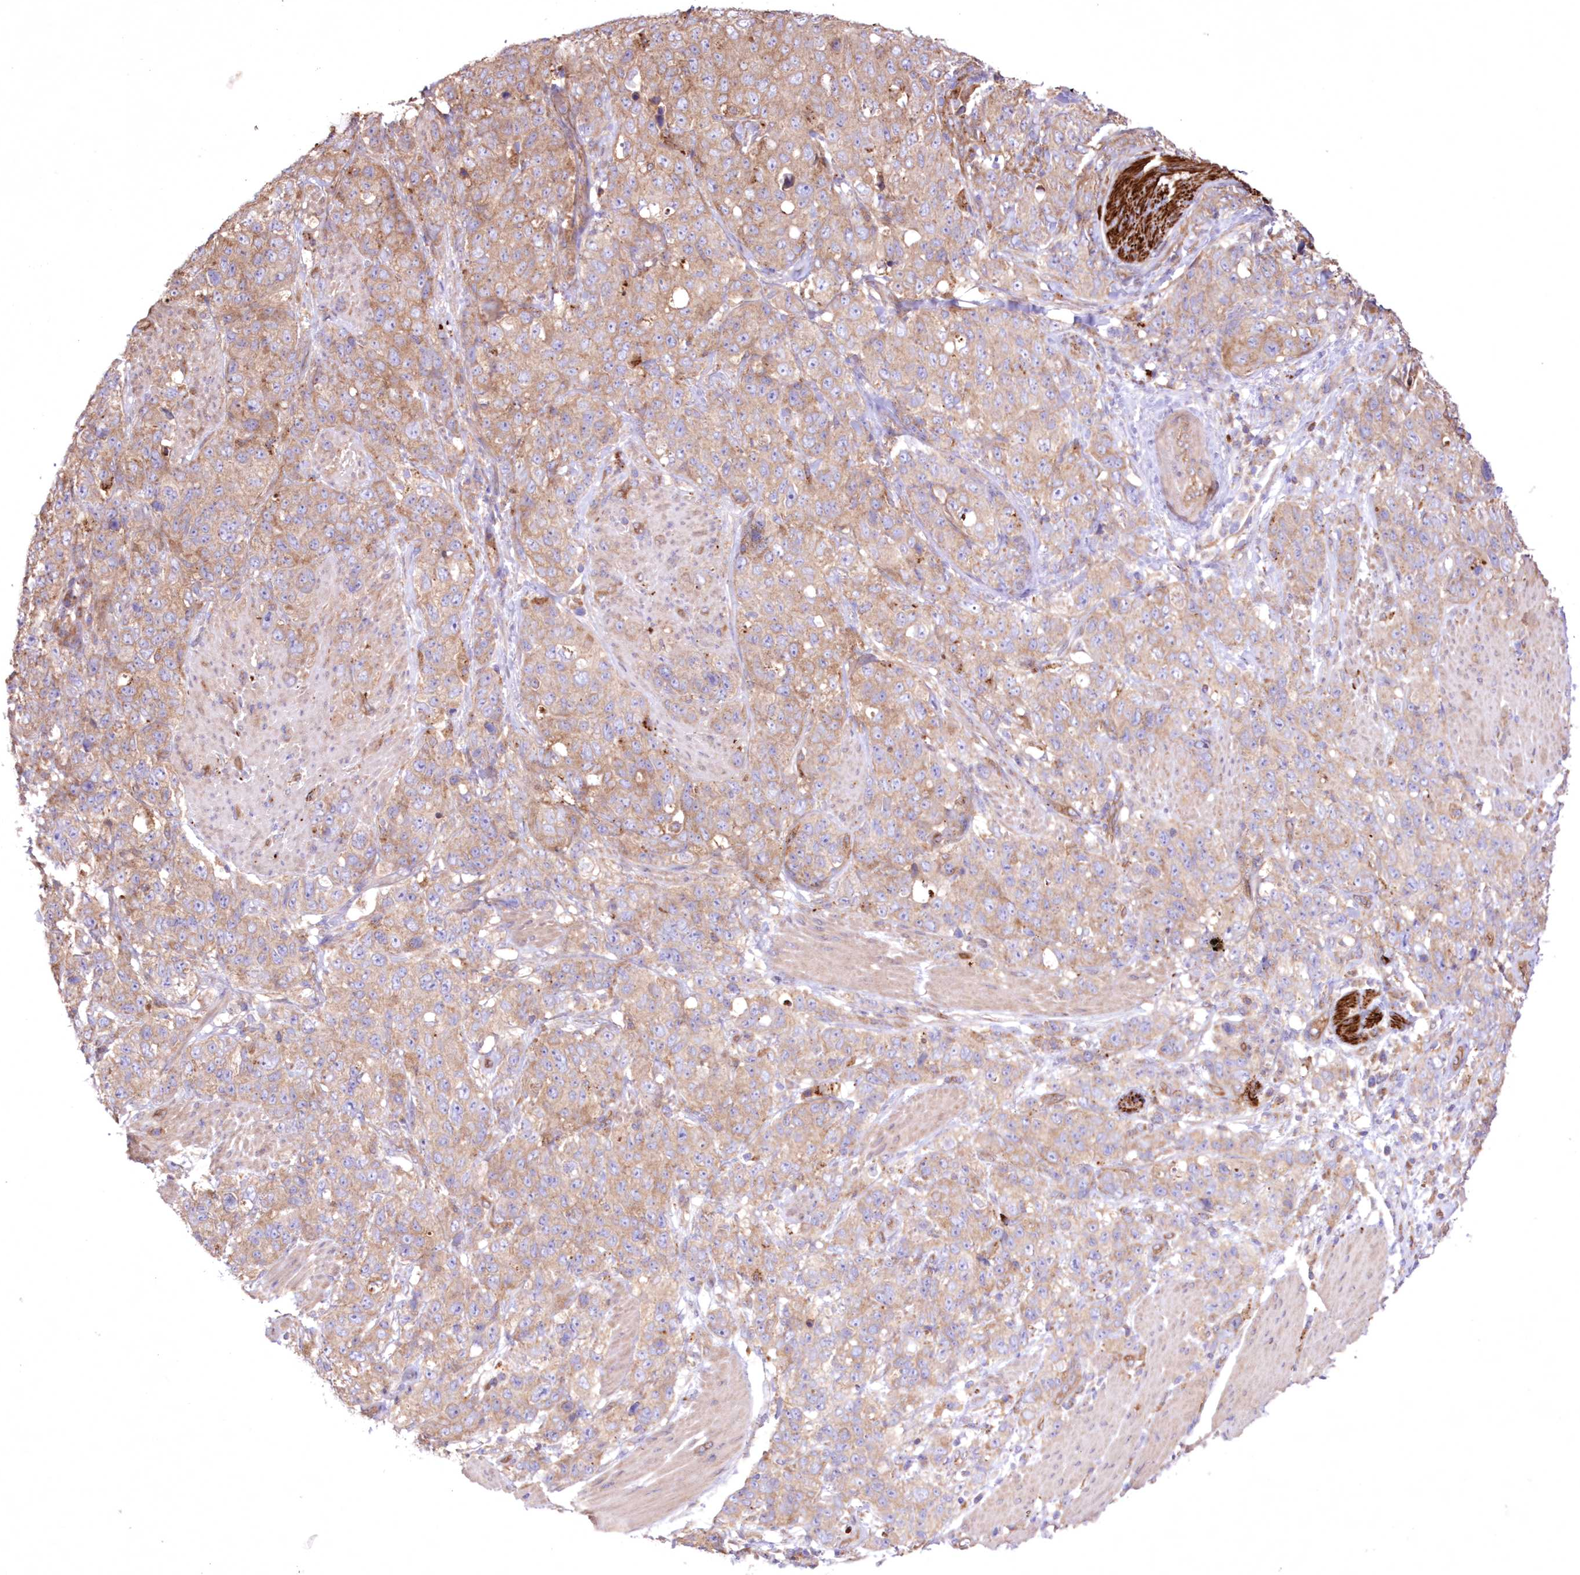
{"staining": {"intensity": "weak", "quantity": ">75%", "location": "cytoplasmic/membranous"}, "tissue": "stomach cancer", "cell_type": "Tumor cells", "image_type": "cancer", "snomed": [{"axis": "morphology", "description": "Adenocarcinoma, NOS"}, {"axis": "topography", "description": "Stomach"}], "caption": "This image exhibits adenocarcinoma (stomach) stained with immunohistochemistry to label a protein in brown. The cytoplasmic/membranous of tumor cells show weak positivity for the protein. Nuclei are counter-stained blue.", "gene": "FCHO2", "patient": {"sex": "male", "age": 48}}